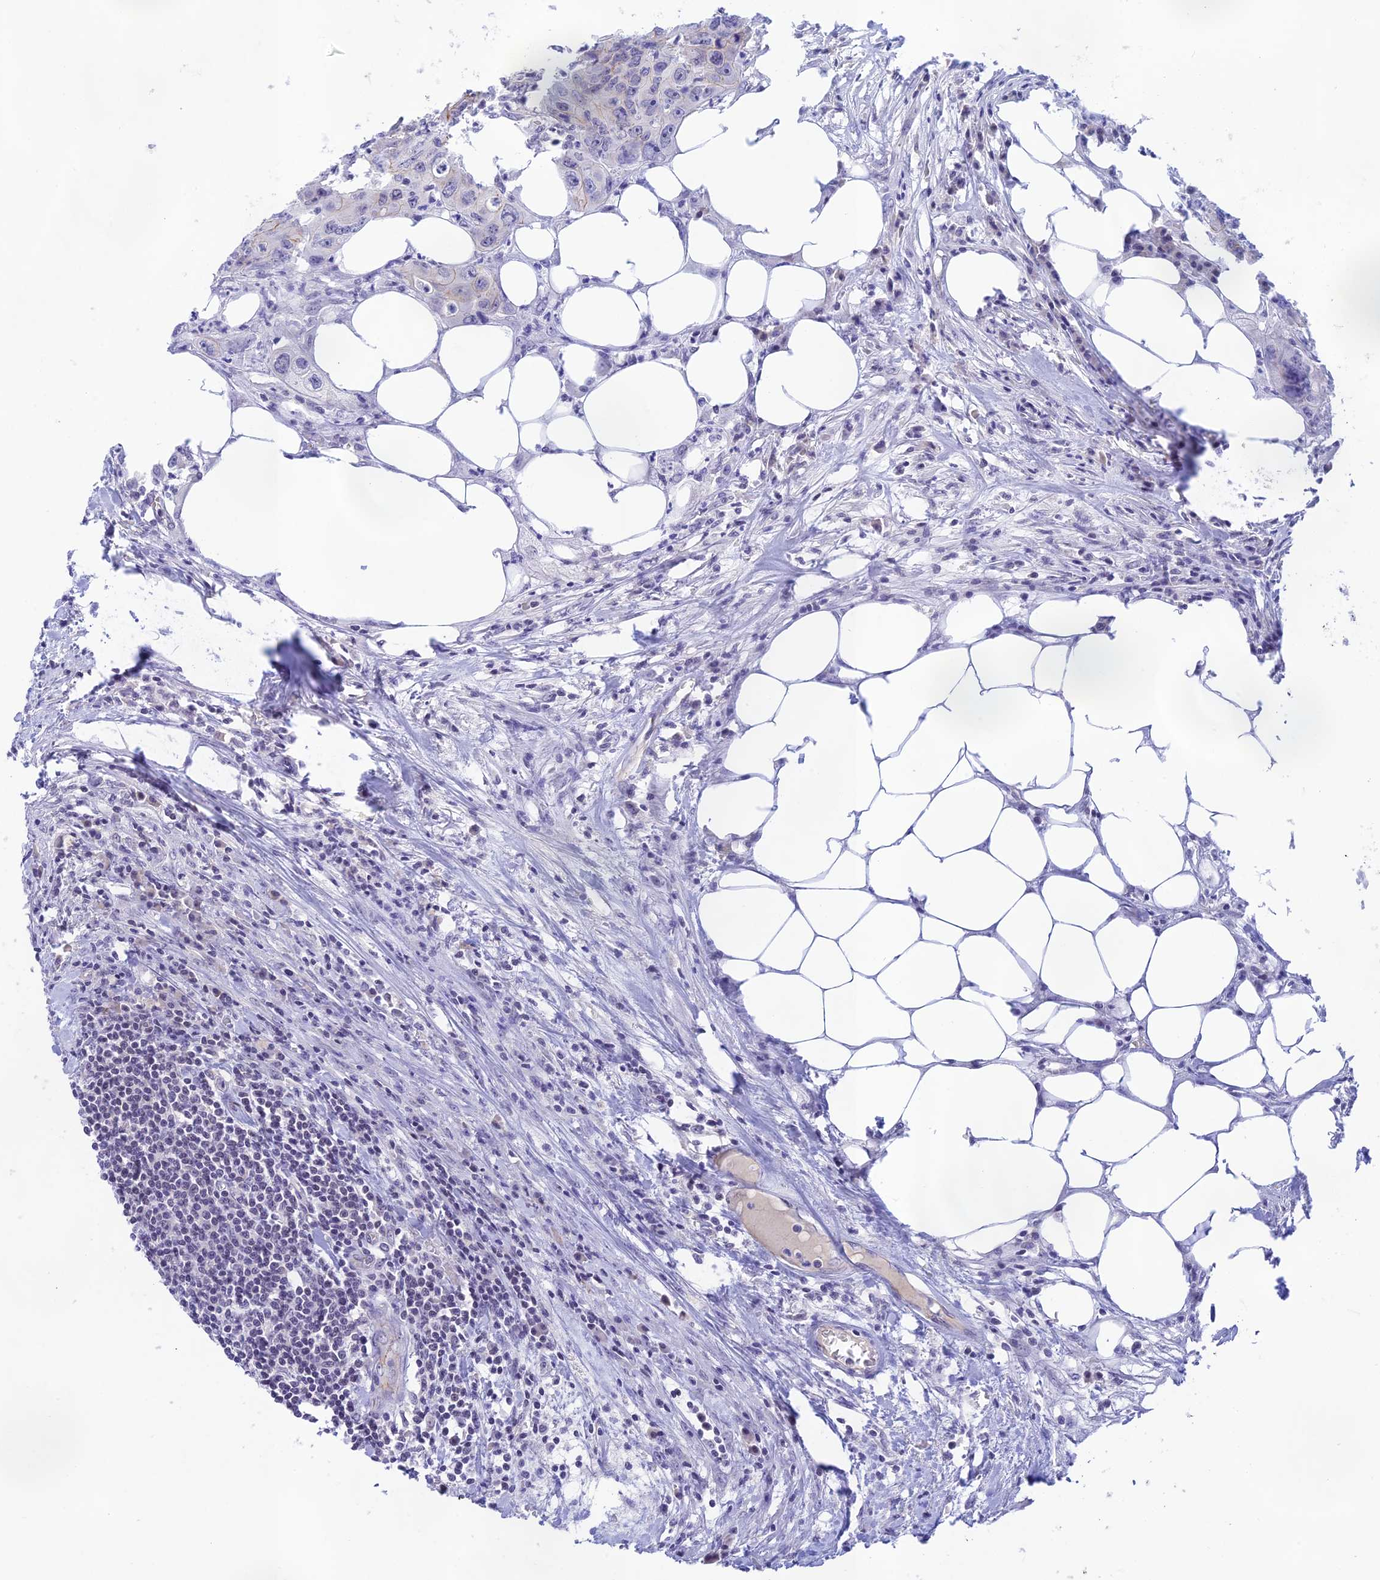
{"staining": {"intensity": "weak", "quantity": "<25%", "location": "cytoplasmic/membranous"}, "tissue": "colorectal cancer", "cell_type": "Tumor cells", "image_type": "cancer", "snomed": [{"axis": "morphology", "description": "Adenocarcinoma, NOS"}, {"axis": "topography", "description": "Colon"}], "caption": "This micrograph is of colorectal cancer (adenocarcinoma) stained with immunohistochemistry to label a protein in brown with the nuclei are counter-stained blue. There is no staining in tumor cells.", "gene": "THAP11", "patient": {"sex": "male", "age": 71}}